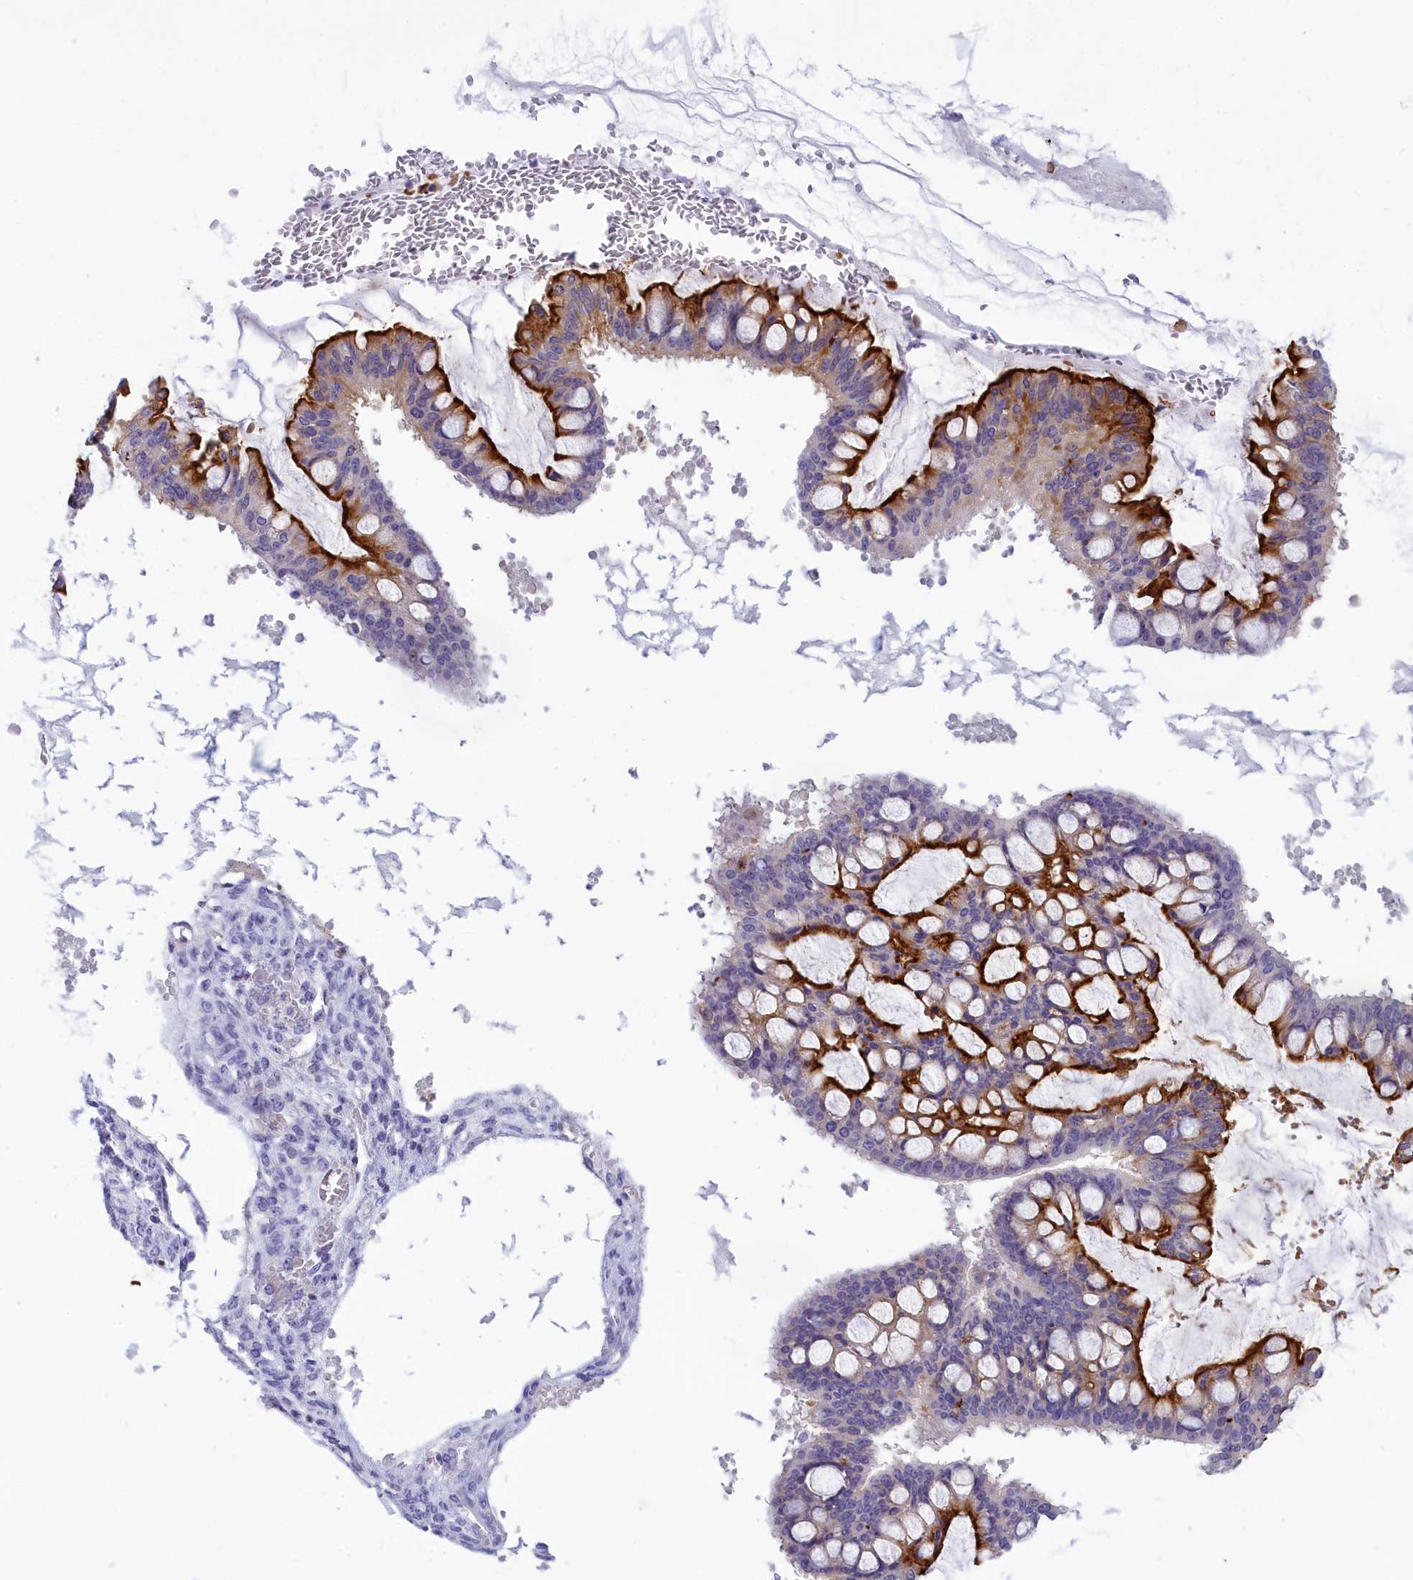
{"staining": {"intensity": "strong", "quantity": "25%-75%", "location": "cytoplasmic/membranous"}, "tissue": "ovarian cancer", "cell_type": "Tumor cells", "image_type": "cancer", "snomed": [{"axis": "morphology", "description": "Cystadenocarcinoma, mucinous, NOS"}, {"axis": "topography", "description": "Ovary"}], "caption": "High-magnification brightfield microscopy of ovarian mucinous cystadenocarcinoma stained with DAB (brown) and counterstained with hematoxylin (blue). tumor cells exhibit strong cytoplasmic/membranous expression is identified in about25%-75% of cells.", "gene": "SPIRE2", "patient": {"sex": "female", "age": 73}}